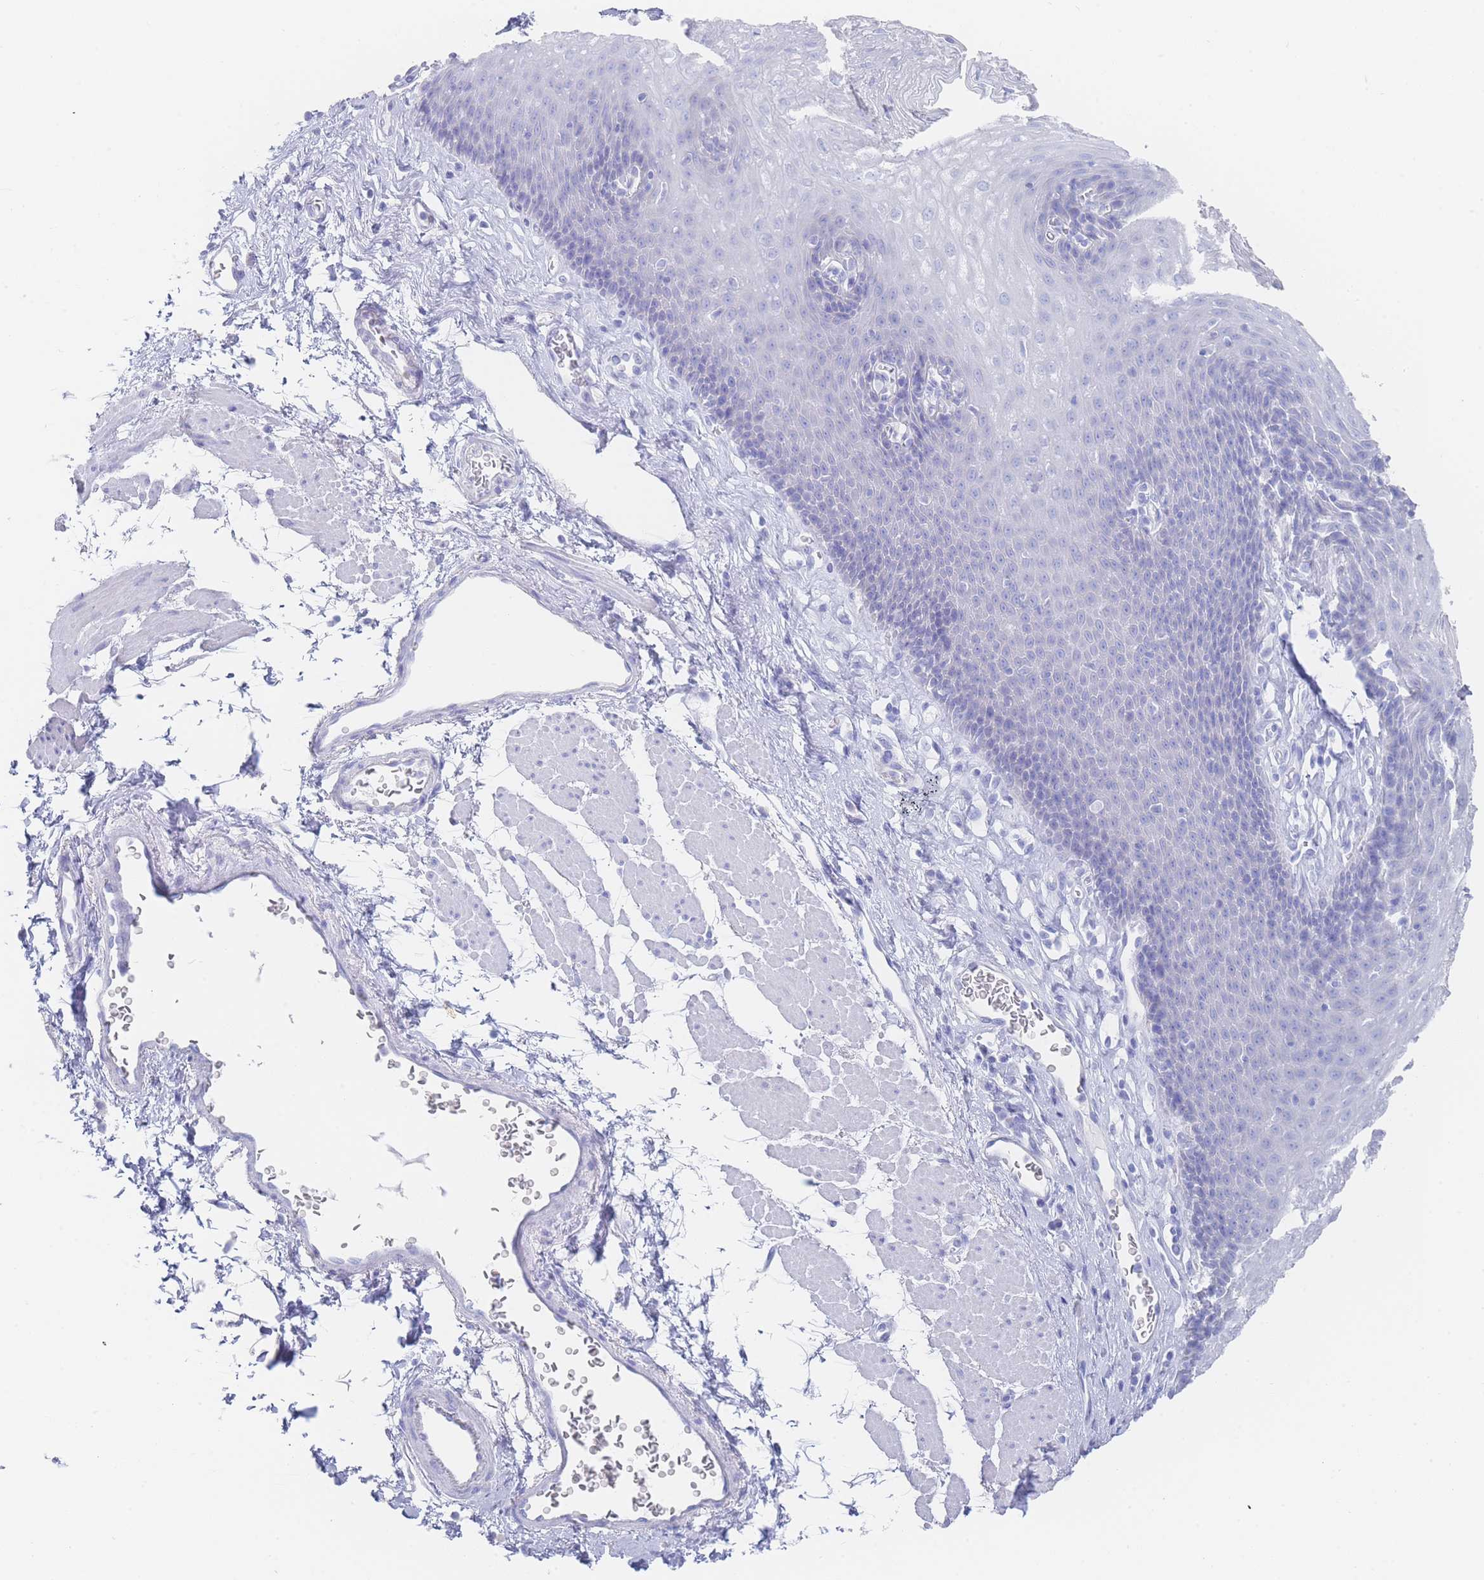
{"staining": {"intensity": "negative", "quantity": "none", "location": "none"}, "tissue": "esophagus", "cell_type": "Squamous epithelial cells", "image_type": "normal", "snomed": [{"axis": "morphology", "description": "Normal tissue, NOS"}, {"axis": "topography", "description": "Esophagus"}], "caption": "This image is of unremarkable esophagus stained with immunohistochemistry (IHC) to label a protein in brown with the nuclei are counter-stained blue. There is no expression in squamous epithelial cells.", "gene": "LRRC37A2", "patient": {"sex": "female", "age": 66}}